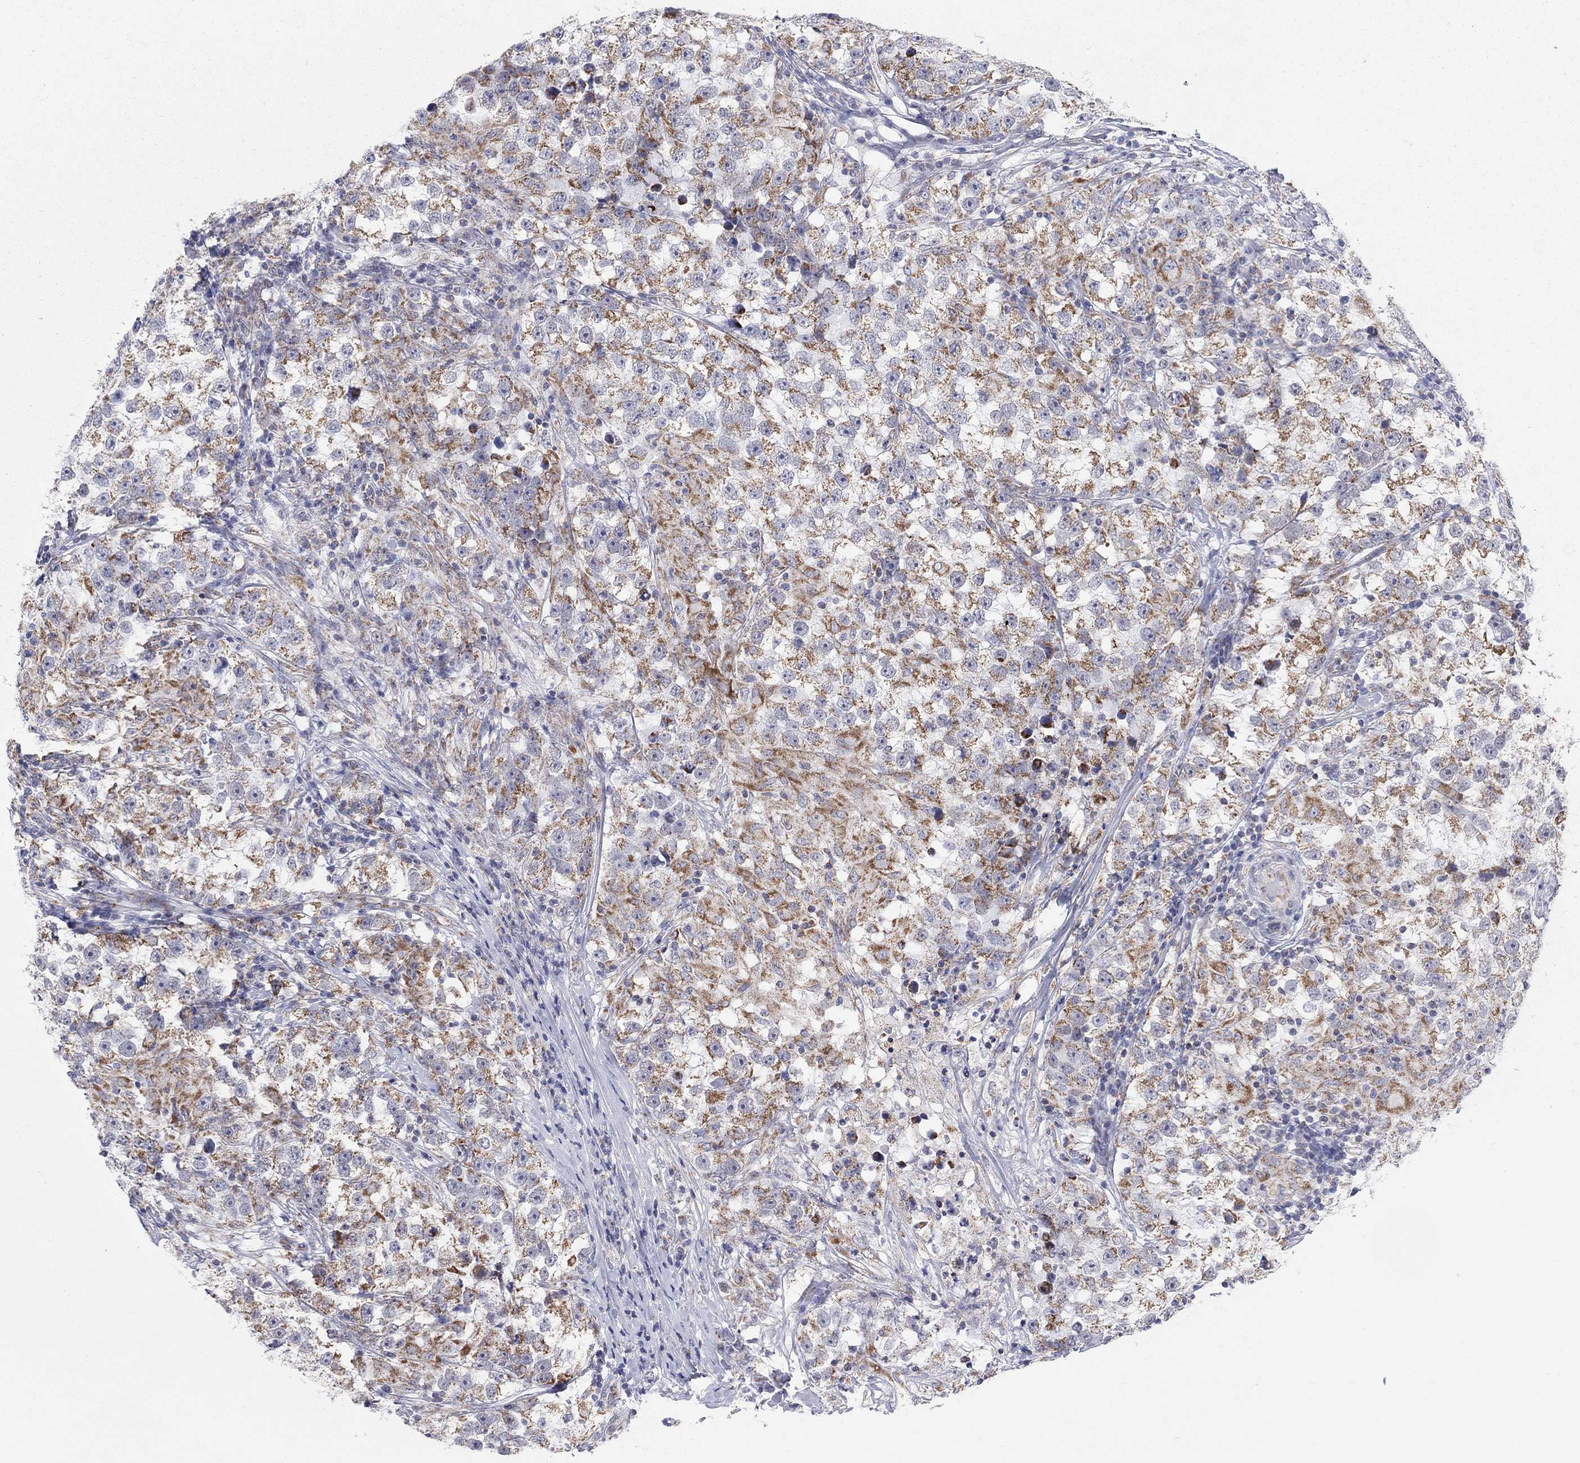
{"staining": {"intensity": "moderate", "quantity": ">75%", "location": "cytoplasmic/membranous"}, "tissue": "testis cancer", "cell_type": "Tumor cells", "image_type": "cancer", "snomed": [{"axis": "morphology", "description": "Seminoma, NOS"}, {"axis": "topography", "description": "Testis"}], "caption": "Brown immunohistochemical staining in human testis cancer shows moderate cytoplasmic/membranous positivity in approximately >75% of tumor cells. (Brightfield microscopy of DAB IHC at high magnification).", "gene": "KISS1R", "patient": {"sex": "male", "age": 46}}